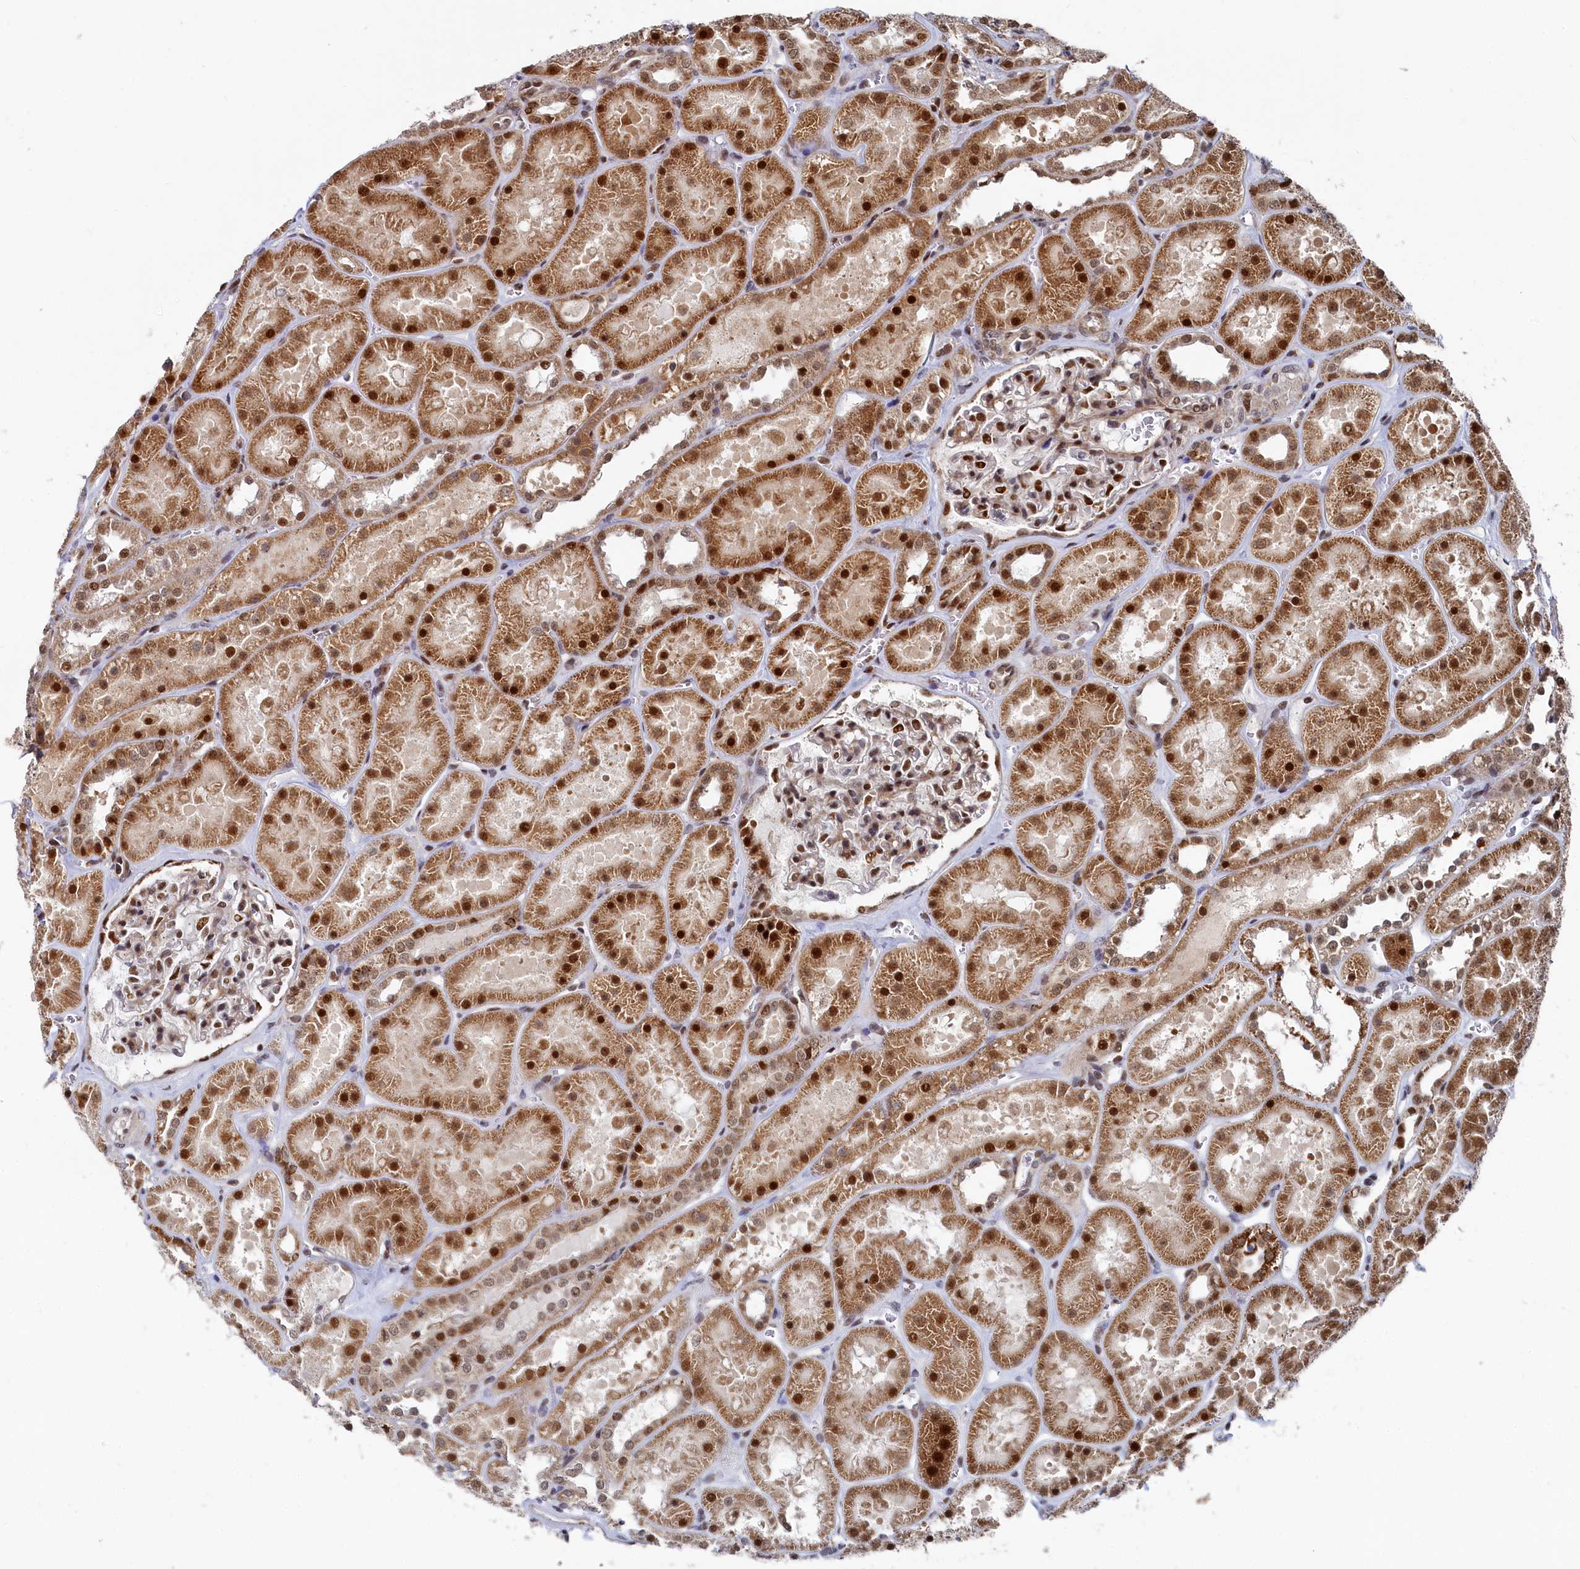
{"staining": {"intensity": "moderate", "quantity": ">75%", "location": "nuclear"}, "tissue": "kidney", "cell_type": "Cells in glomeruli", "image_type": "normal", "snomed": [{"axis": "morphology", "description": "Normal tissue, NOS"}, {"axis": "topography", "description": "Kidney"}], "caption": "IHC (DAB) staining of normal human kidney demonstrates moderate nuclear protein staining in about >75% of cells in glomeruli.", "gene": "BUB3", "patient": {"sex": "female", "age": 41}}